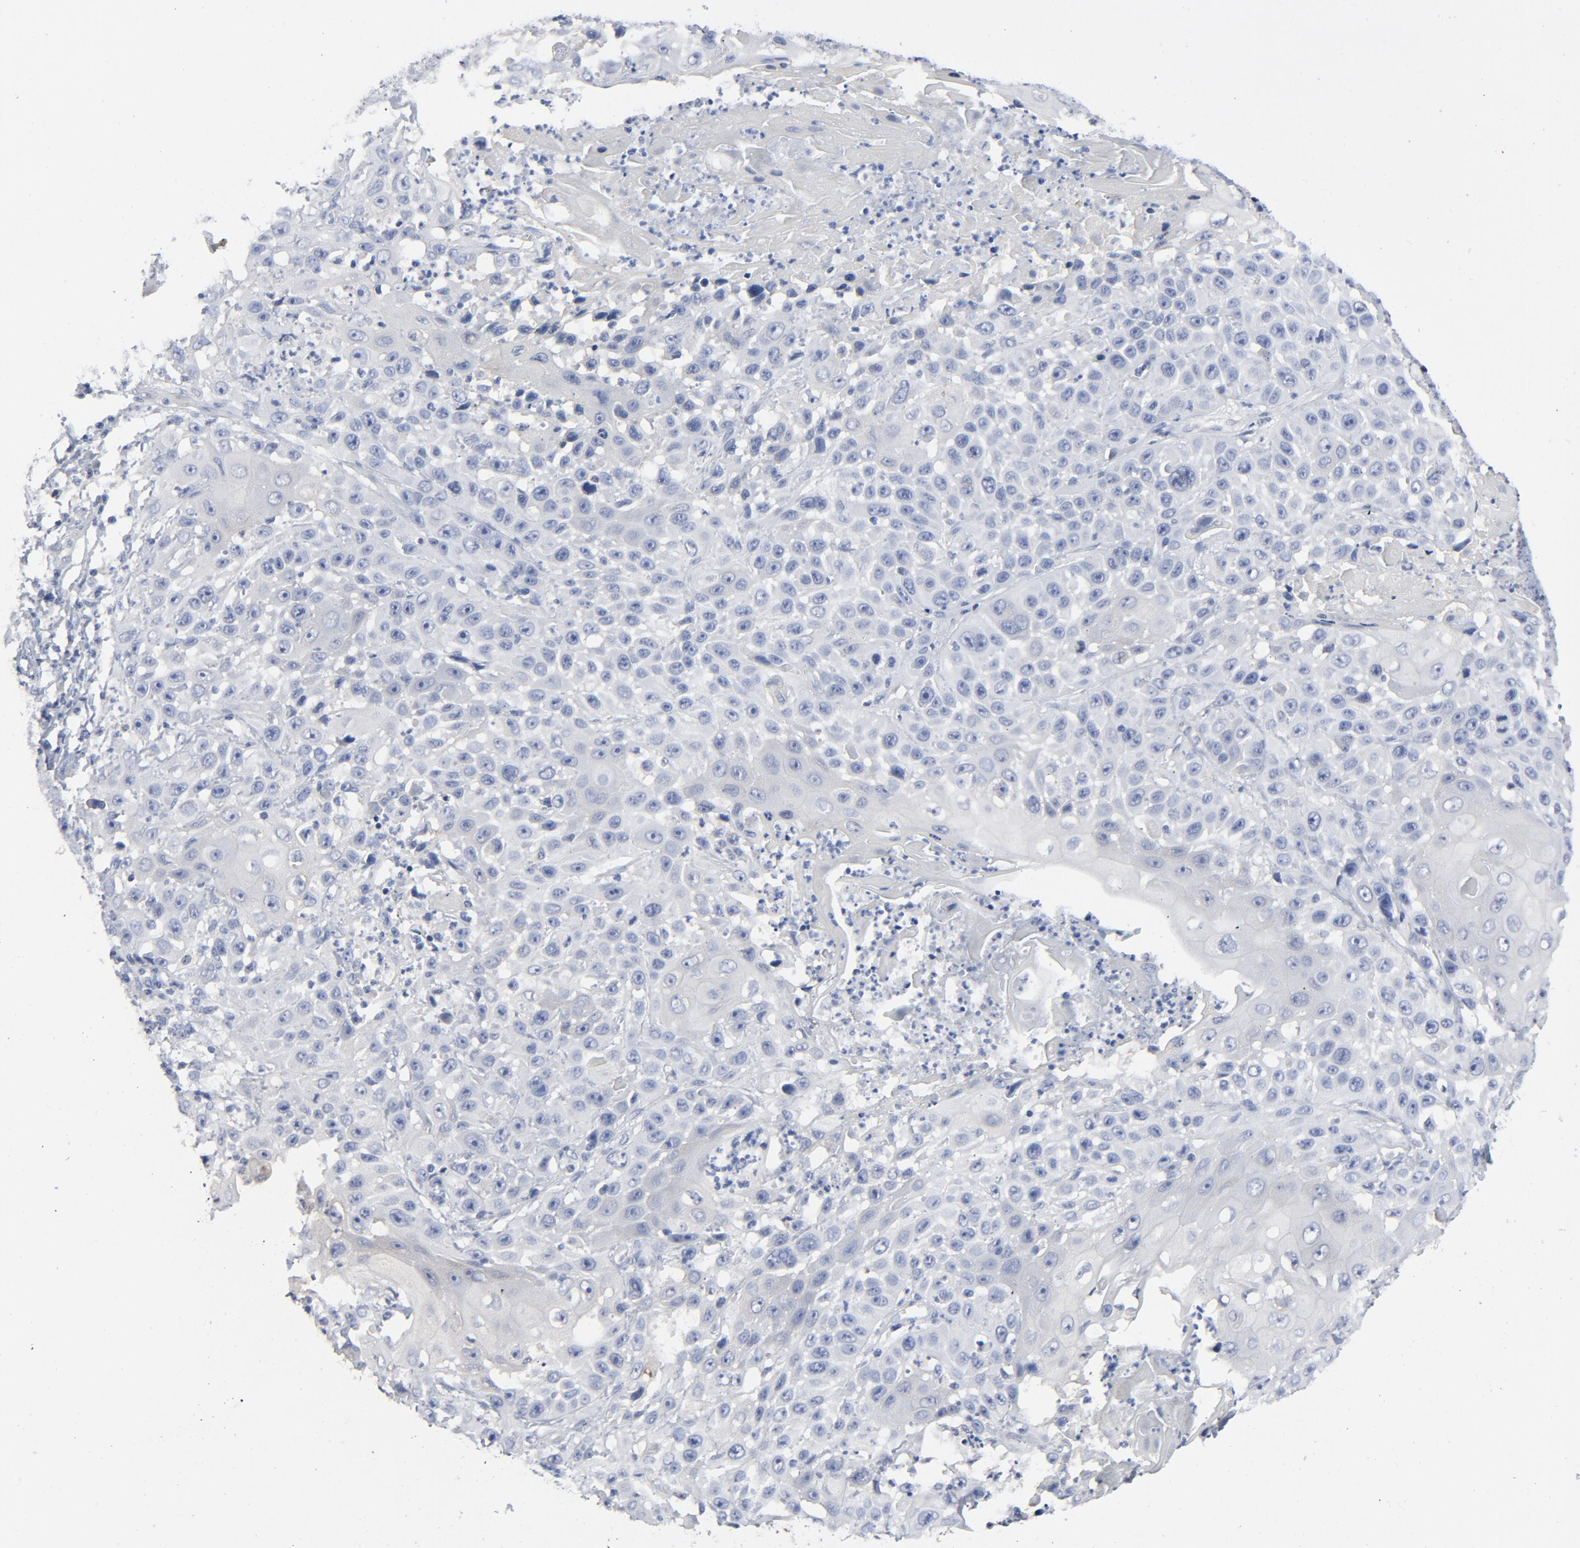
{"staining": {"intensity": "weak", "quantity": "<25%", "location": "cytoplasmic/membranous"}, "tissue": "cervical cancer", "cell_type": "Tumor cells", "image_type": "cancer", "snomed": [{"axis": "morphology", "description": "Squamous cell carcinoma, NOS"}, {"axis": "topography", "description": "Cervix"}], "caption": "Tumor cells are negative for brown protein staining in squamous cell carcinoma (cervical). Nuclei are stained in blue.", "gene": "DYNLT3", "patient": {"sex": "female", "age": 39}}